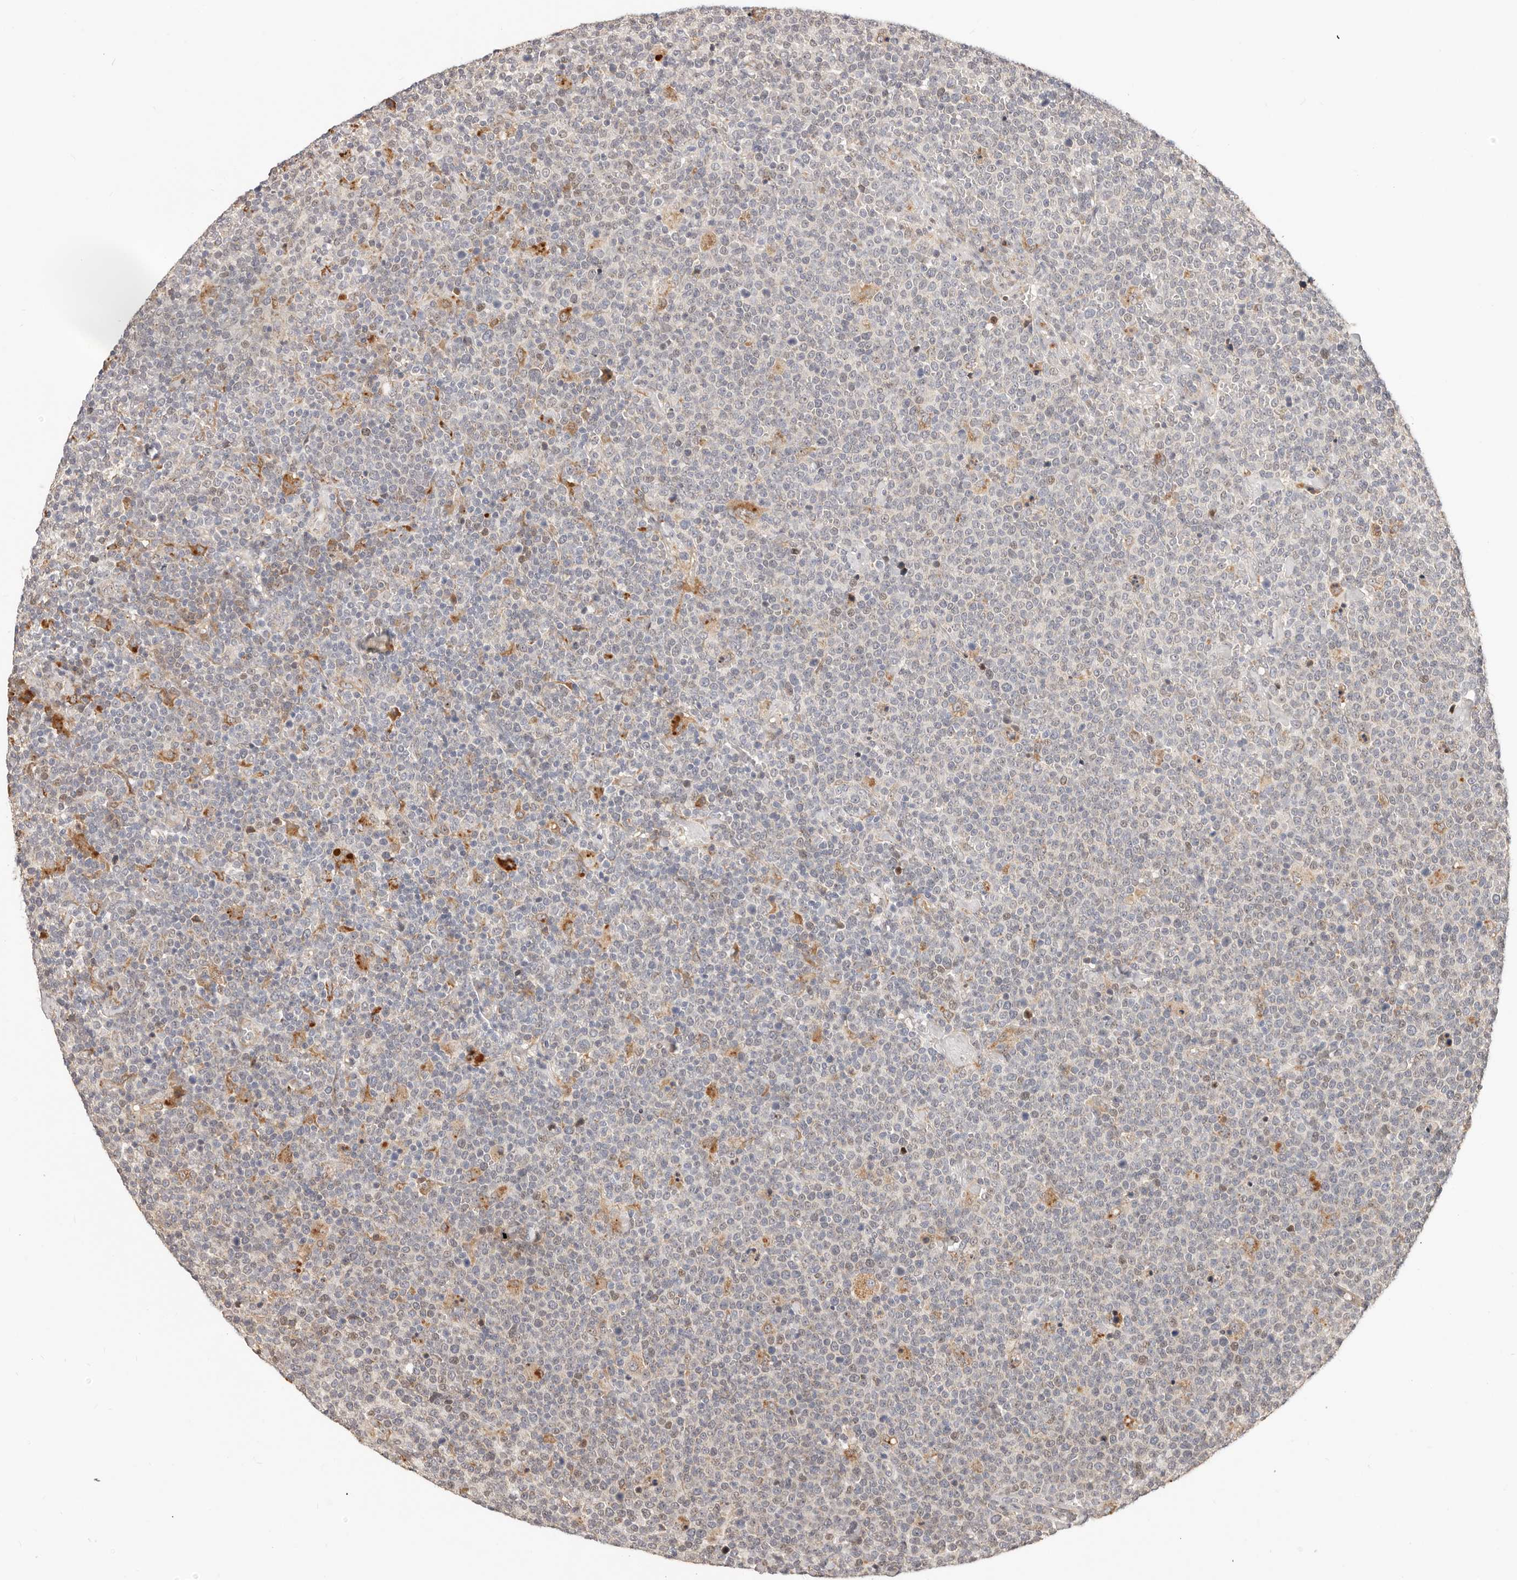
{"staining": {"intensity": "moderate", "quantity": "<25%", "location": "cytoplasmic/membranous"}, "tissue": "lymphoma", "cell_type": "Tumor cells", "image_type": "cancer", "snomed": [{"axis": "morphology", "description": "Malignant lymphoma, non-Hodgkin's type, High grade"}, {"axis": "topography", "description": "Lymph node"}], "caption": "High-grade malignant lymphoma, non-Hodgkin's type was stained to show a protein in brown. There is low levels of moderate cytoplasmic/membranous expression in approximately <25% of tumor cells.", "gene": "ZRANB1", "patient": {"sex": "male", "age": 61}}